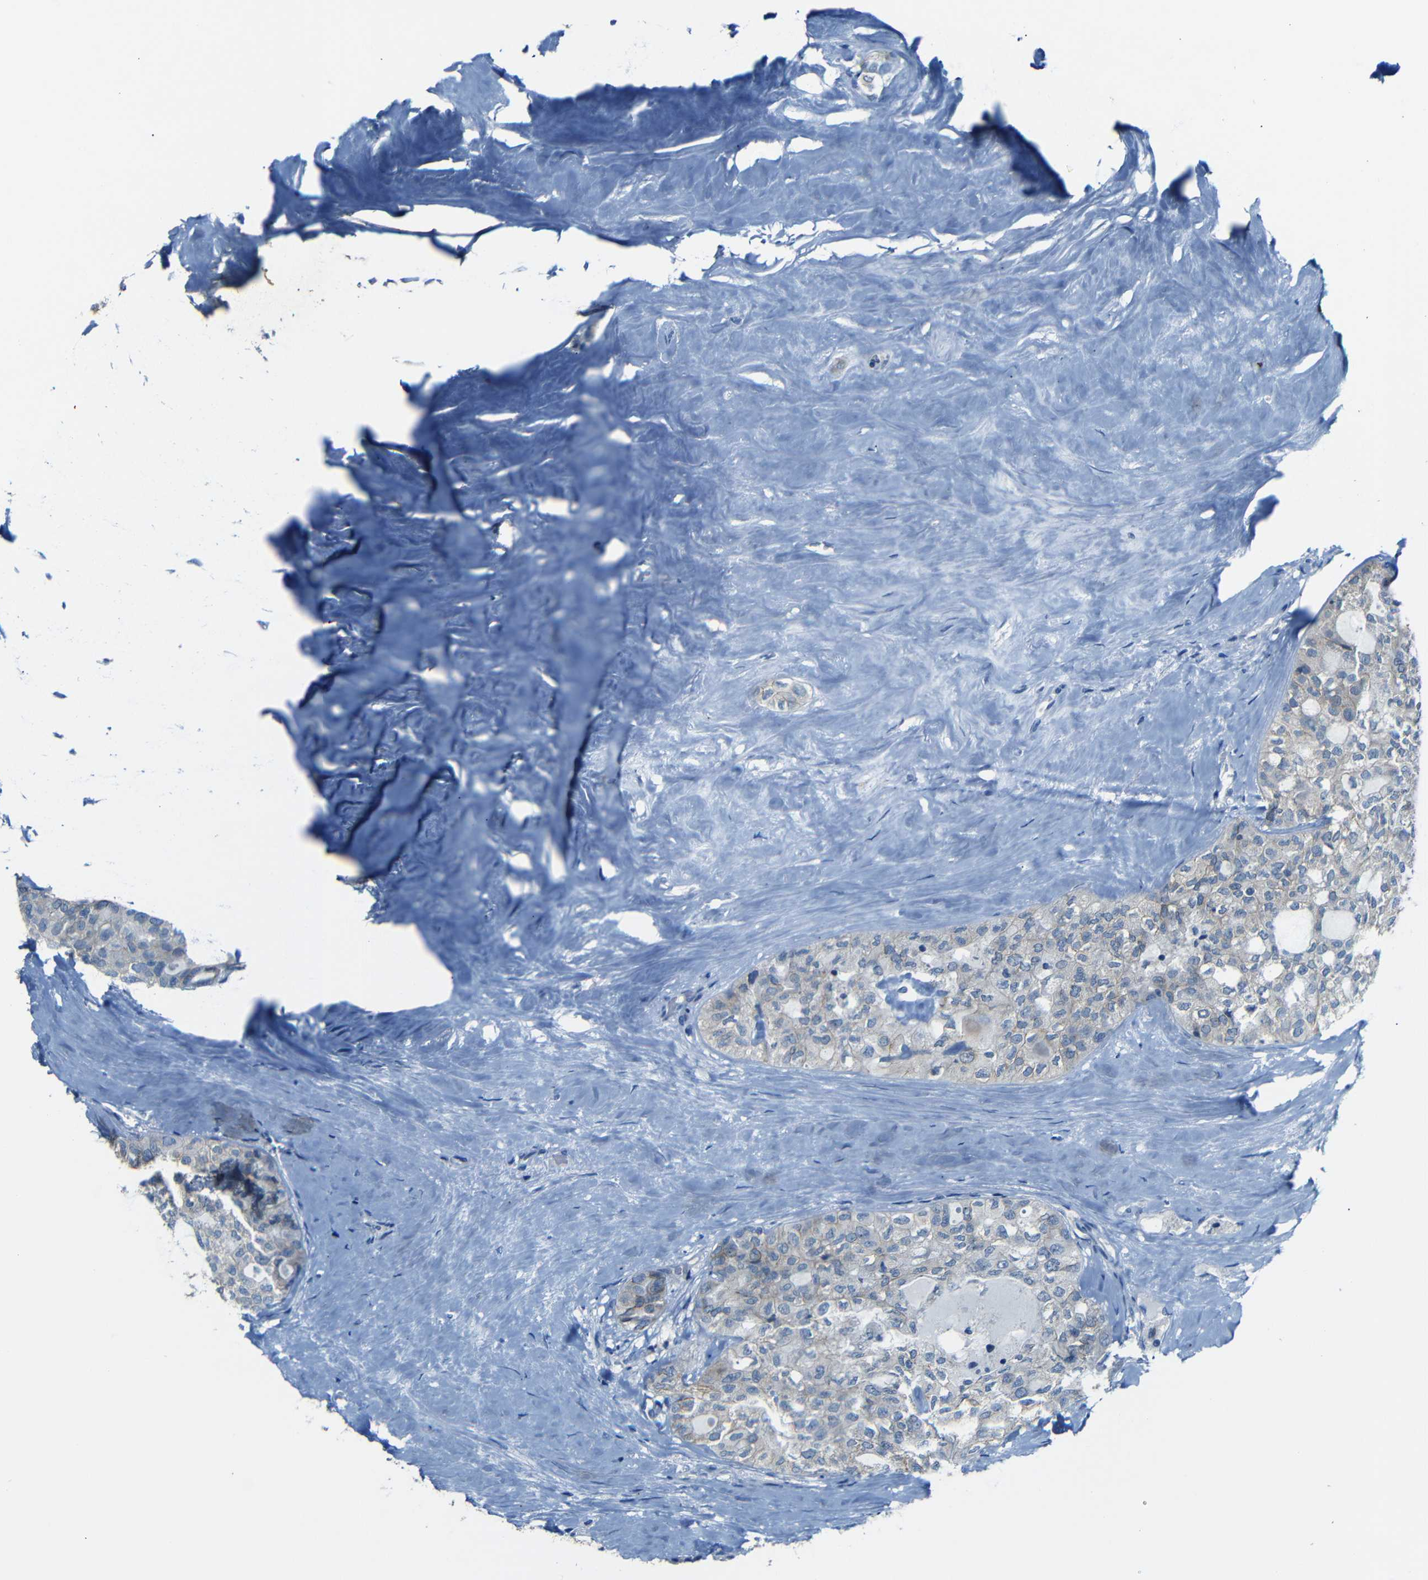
{"staining": {"intensity": "negative", "quantity": "none", "location": "none"}, "tissue": "thyroid cancer", "cell_type": "Tumor cells", "image_type": "cancer", "snomed": [{"axis": "morphology", "description": "Follicular adenoma carcinoma, NOS"}, {"axis": "topography", "description": "Thyroid gland"}], "caption": "This is an IHC image of human follicular adenoma carcinoma (thyroid). There is no staining in tumor cells.", "gene": "ANK3", "patient": {"sex": "male", "age": 75}}